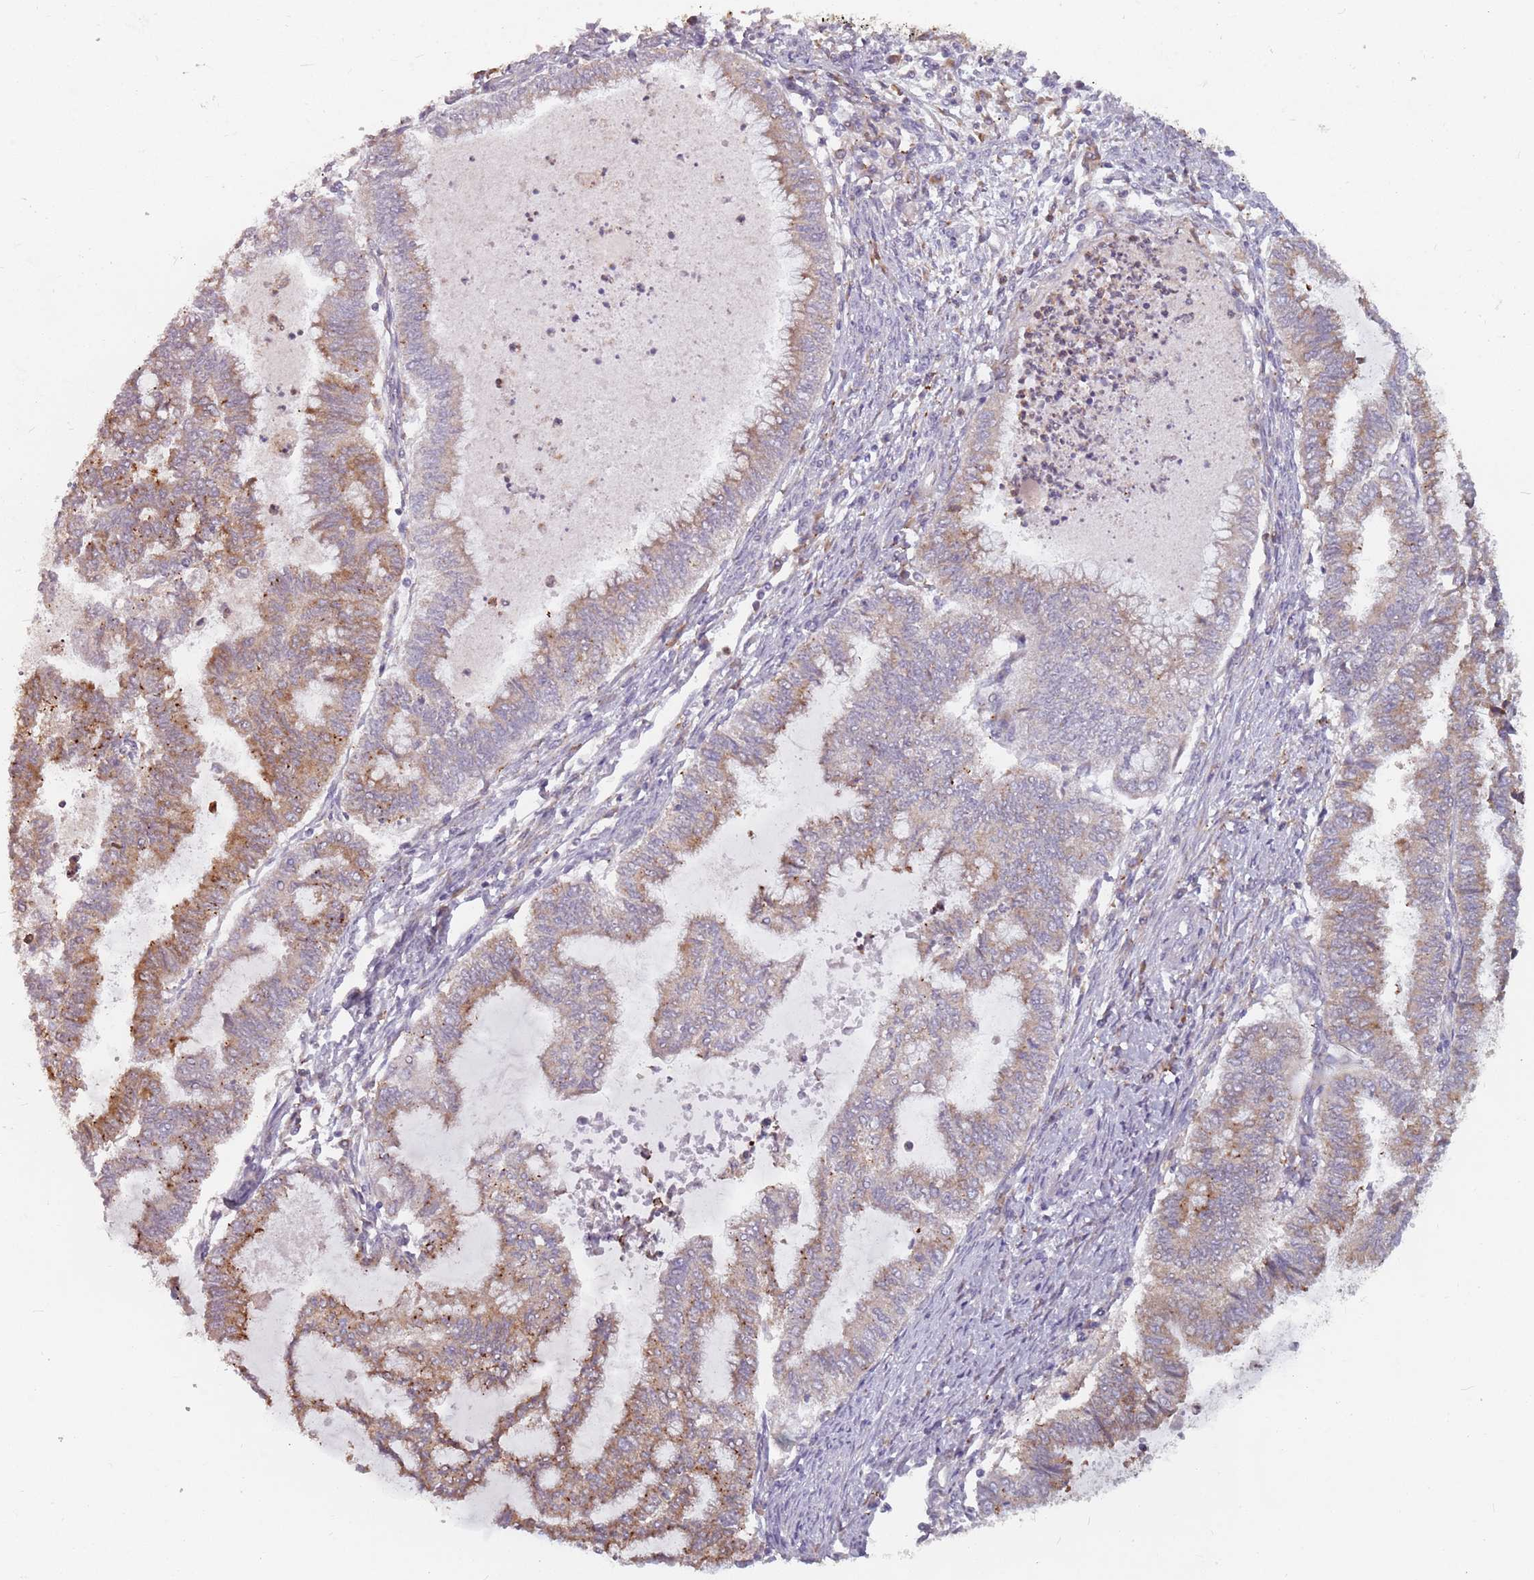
{"staining": {"intensity": "moderate", "quantity": ">75%", "location": "cytoplasmic/membranous"}, "tissue": "endometrial cancer", "cell_type": "Tumor cells", "image_type": "cancer", "snomed": [{"axis": "morphology", "description": "Adenocarcinoma, NOS"}, {"axis": "topography", "description": "Endometrium"}], "caption": "The image displays staining of endometrial adenocarcinoma, revealing moderate cytoplasmic/membranous protein expression (brown color) within tumor cells.", "gene": "RPS9", "patient": {"sex": "female", "age": 79}}